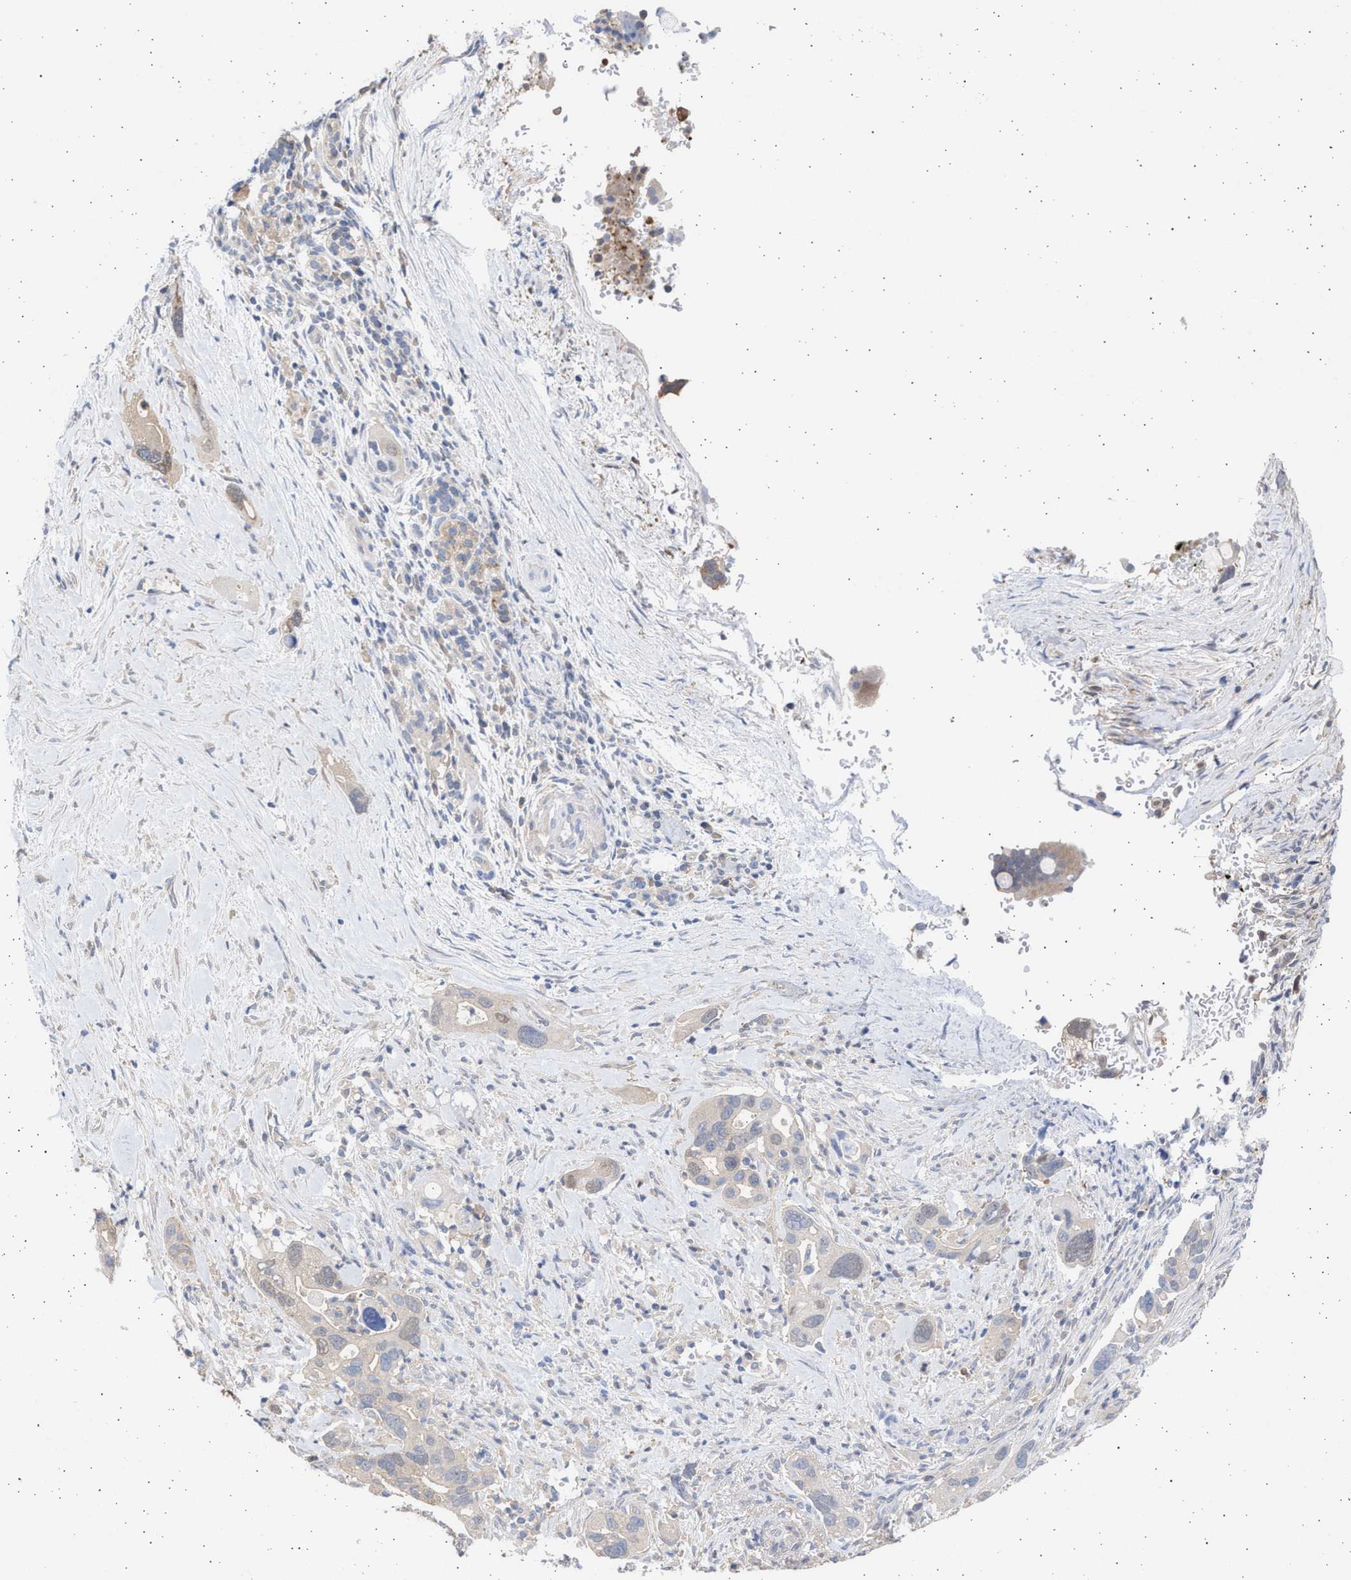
{"staining": {"intensity": "weak", "quantity": "25%-75%", "location": "cytoplasmic/membranous"}, "tissue": "pancreatic cancer", "cell_type": "Tumor cells", "image_type": "cancer", "snomed": [{"axis": "morphology", "description": "Adenocarcinoma, NOS"}, {"axis": "topography", "description": "Pancreas"}], "caption": "Weak cytoplasmic/membranous expression for a protein is seen in approximately 25%-75% of tumor cells of pancreatic cancer using IHC.", "gene": "ALDOC", "patient": {"sex": "female", "age": 70}}